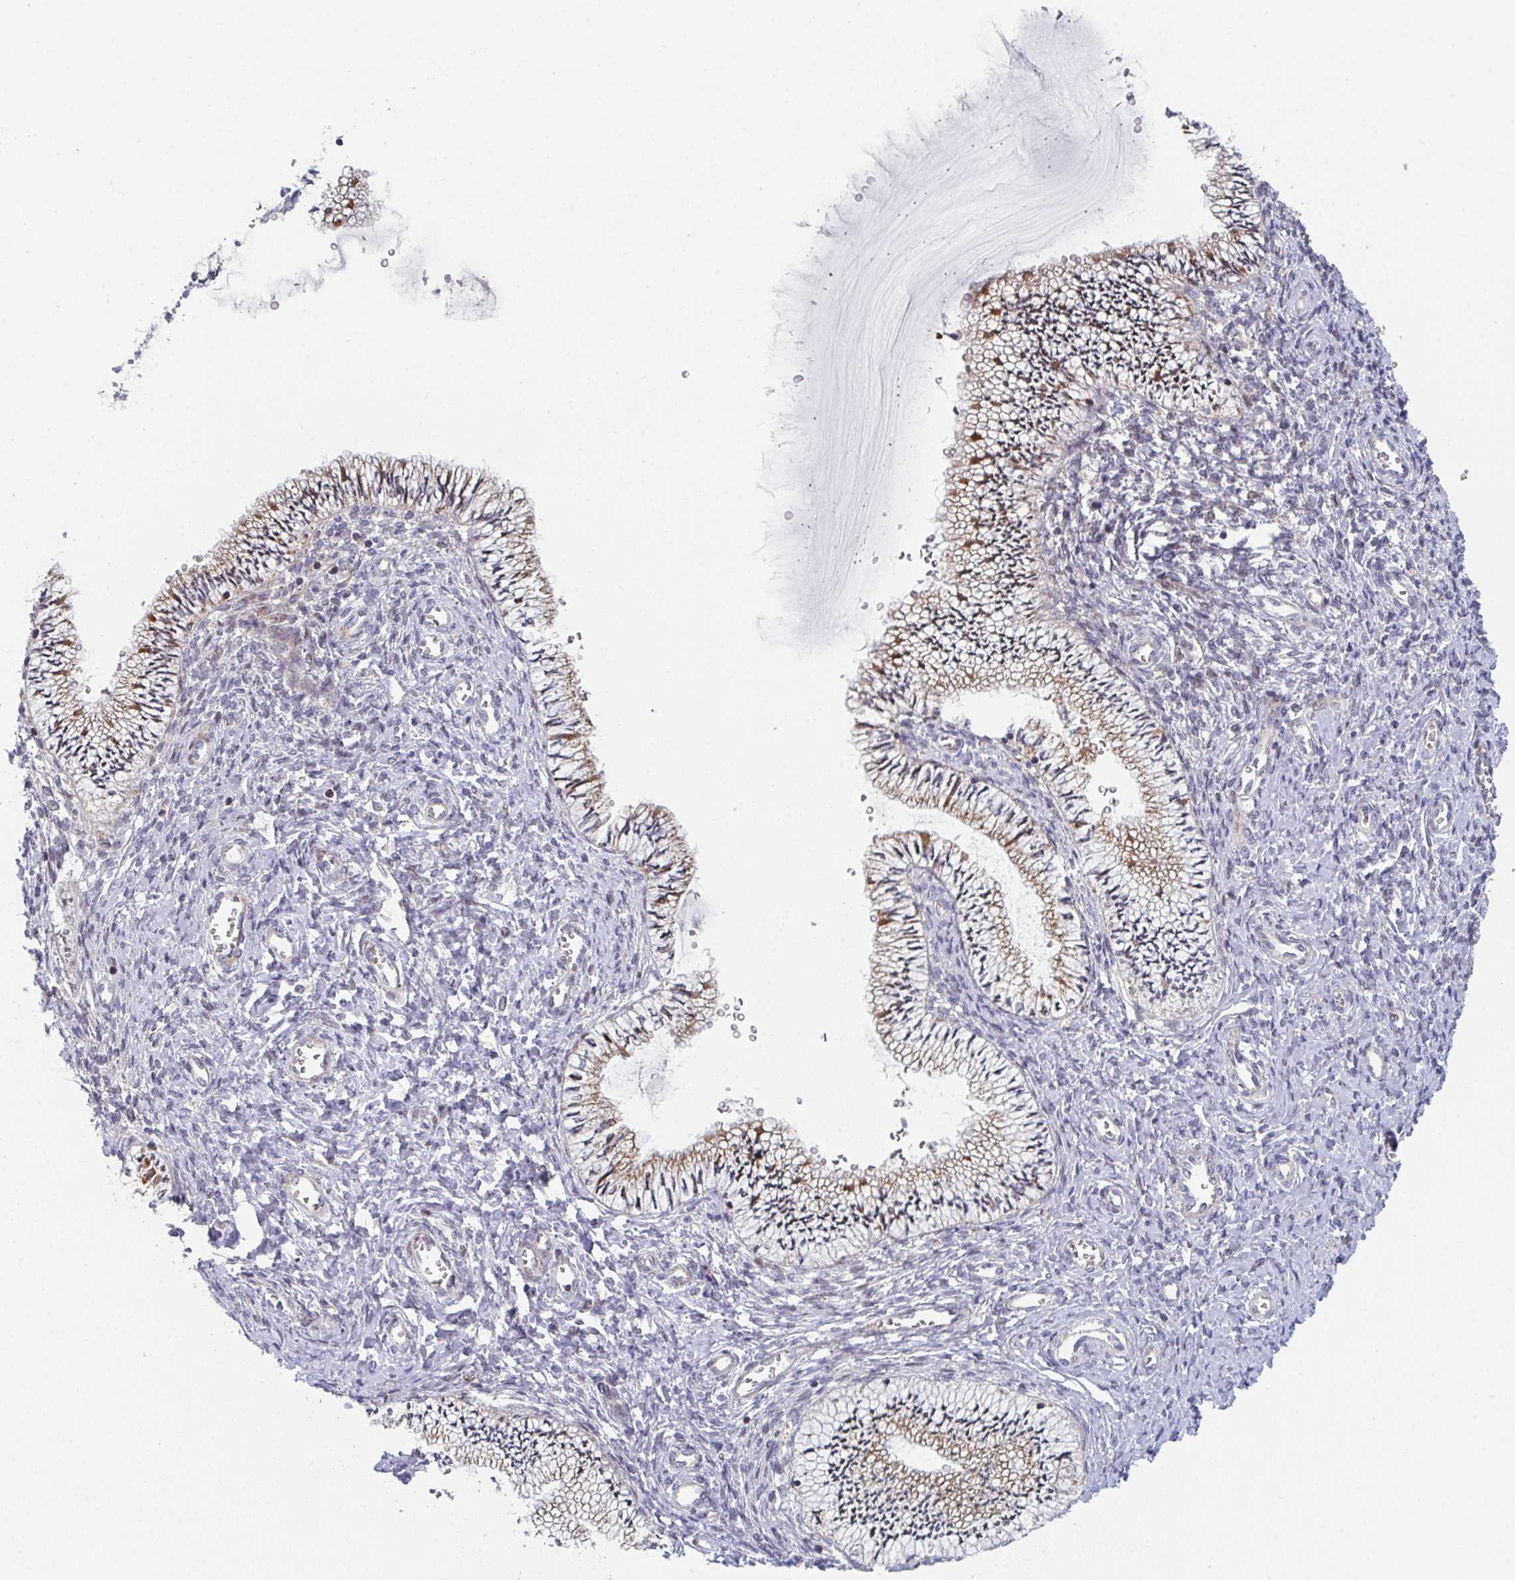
{"staining": {"intensity": "moderate", "quantity": ">75%", "location": "cytoplasmic/membranous"}, "tissue": "cervix", "cell_type": "Glandular cells", "image_type": "normal", "snomed": [{"axis": "morphology", "description": "Normal tissue, NOS"}, {"axis": "topography", "description": "Cervix"}], "caption": "Protein expression analysis of unremarkable cervix demonstrates moderate cytoplasmic/membranous expression in about >75% of glandular cells. (Stains: DAB in brown, nuclei in blue, Microscopy: brightfield microscopy at high magnification).", "gene": "ZNF644", "patient": {"sex": "female", "age": 24}}